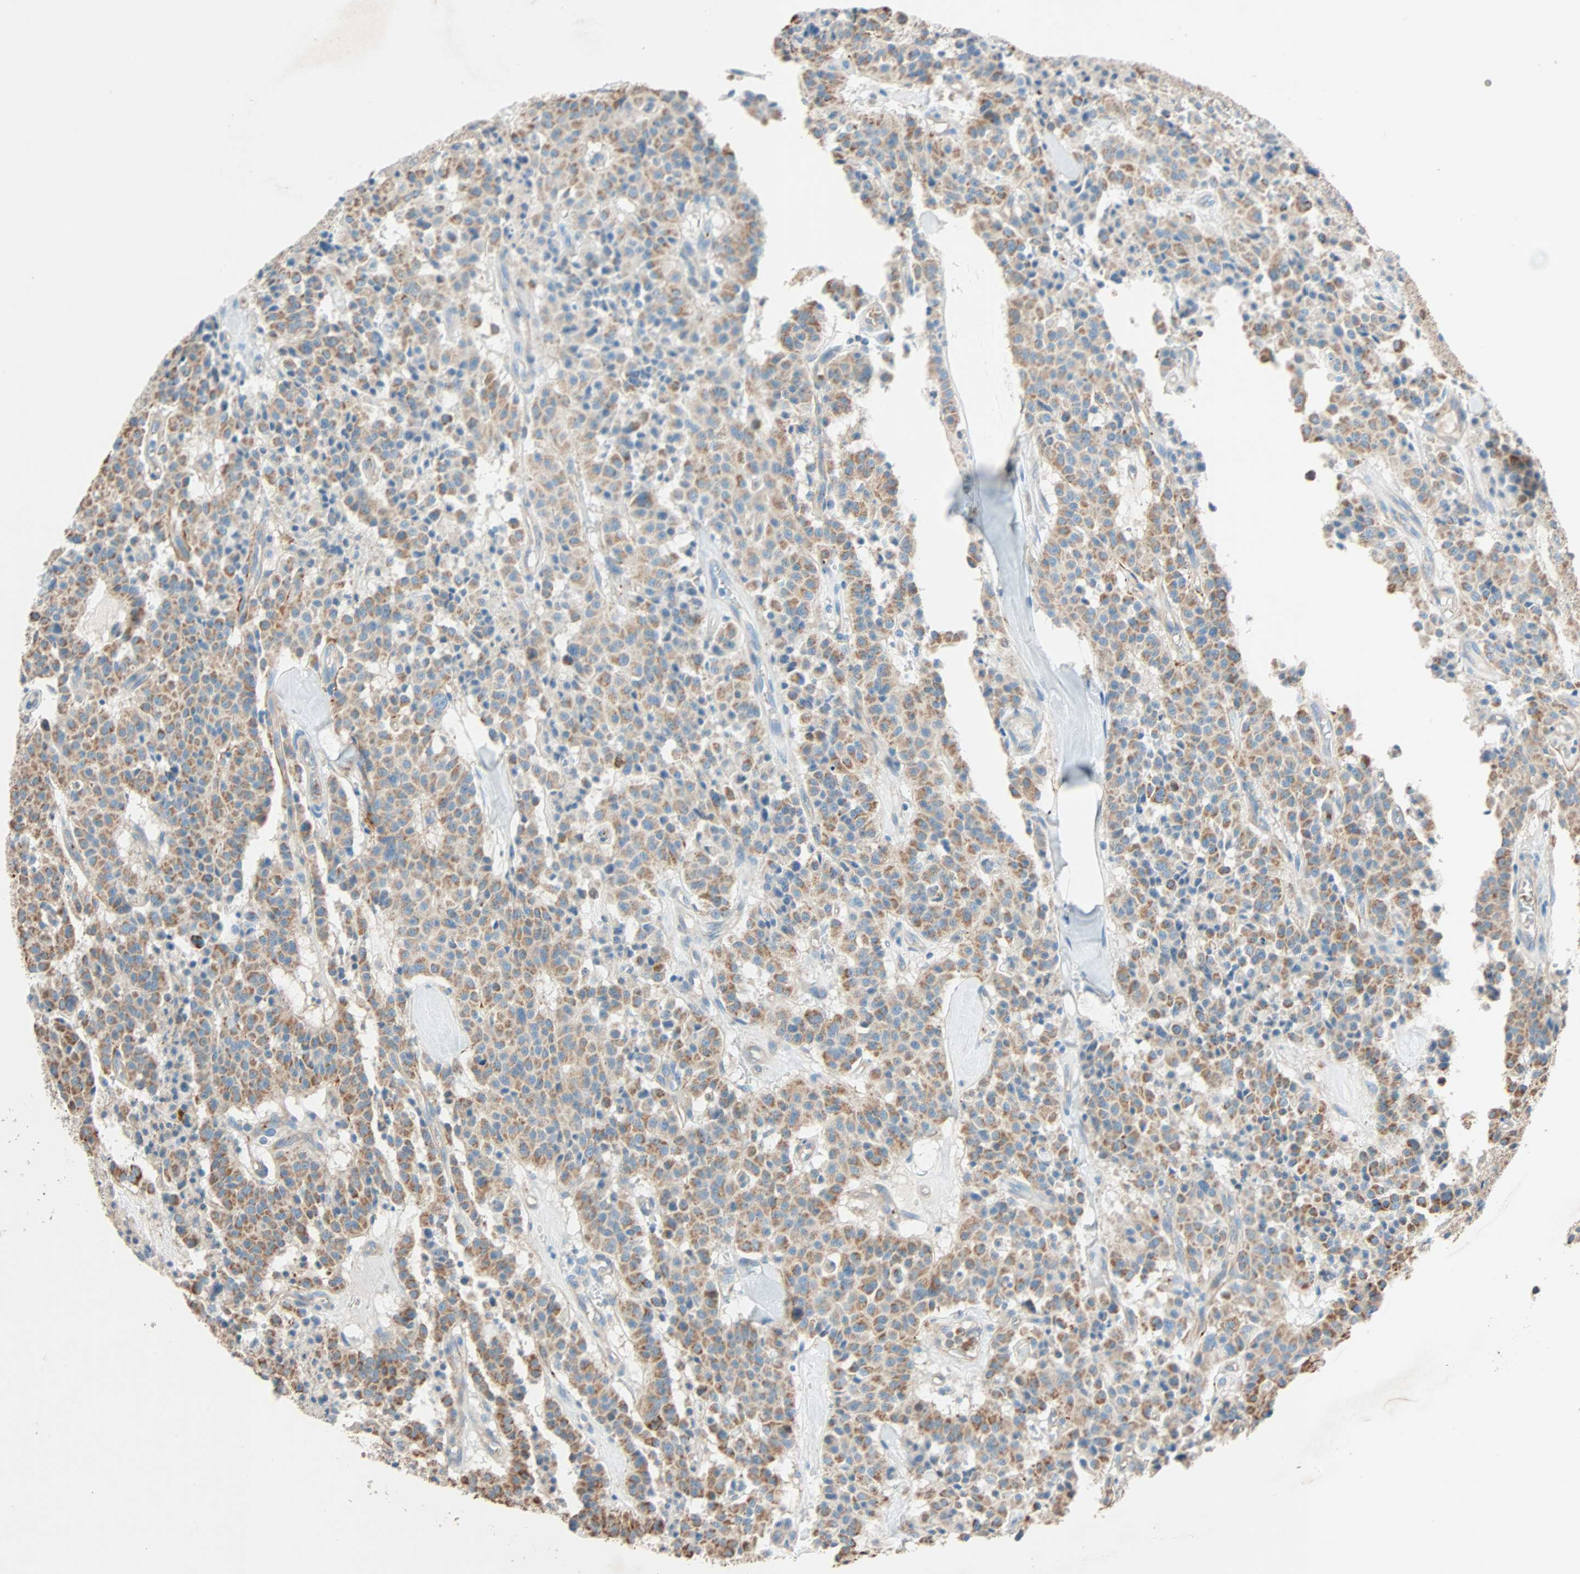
{"staining": {"intensity": "moderate", "quantity": ">75%", "location": "cytoplasmic/membranous"}, "tissue": "carcinoid", "cell_type": "Tumor cells", "image_type": "cancer", "snomed": [{"axis": "morphology", "description": "Carcinoid, malignant, NOS"}, {"axis": "topography", "description": "Lung"}], "caption": "Immunohistochemical staining of human carcinoid (malignant) demonstrates moderate cytoplasmic/membranous protein expression in about >75% of tumor cells. The staining was performed using DAB to visualize the protein expression in brown, while the nuclei were stained in blue with hematoxylin (Magnification: 20x).", "gene": "LY6G6F", "patient": {"sex": "male", "age": 30}}